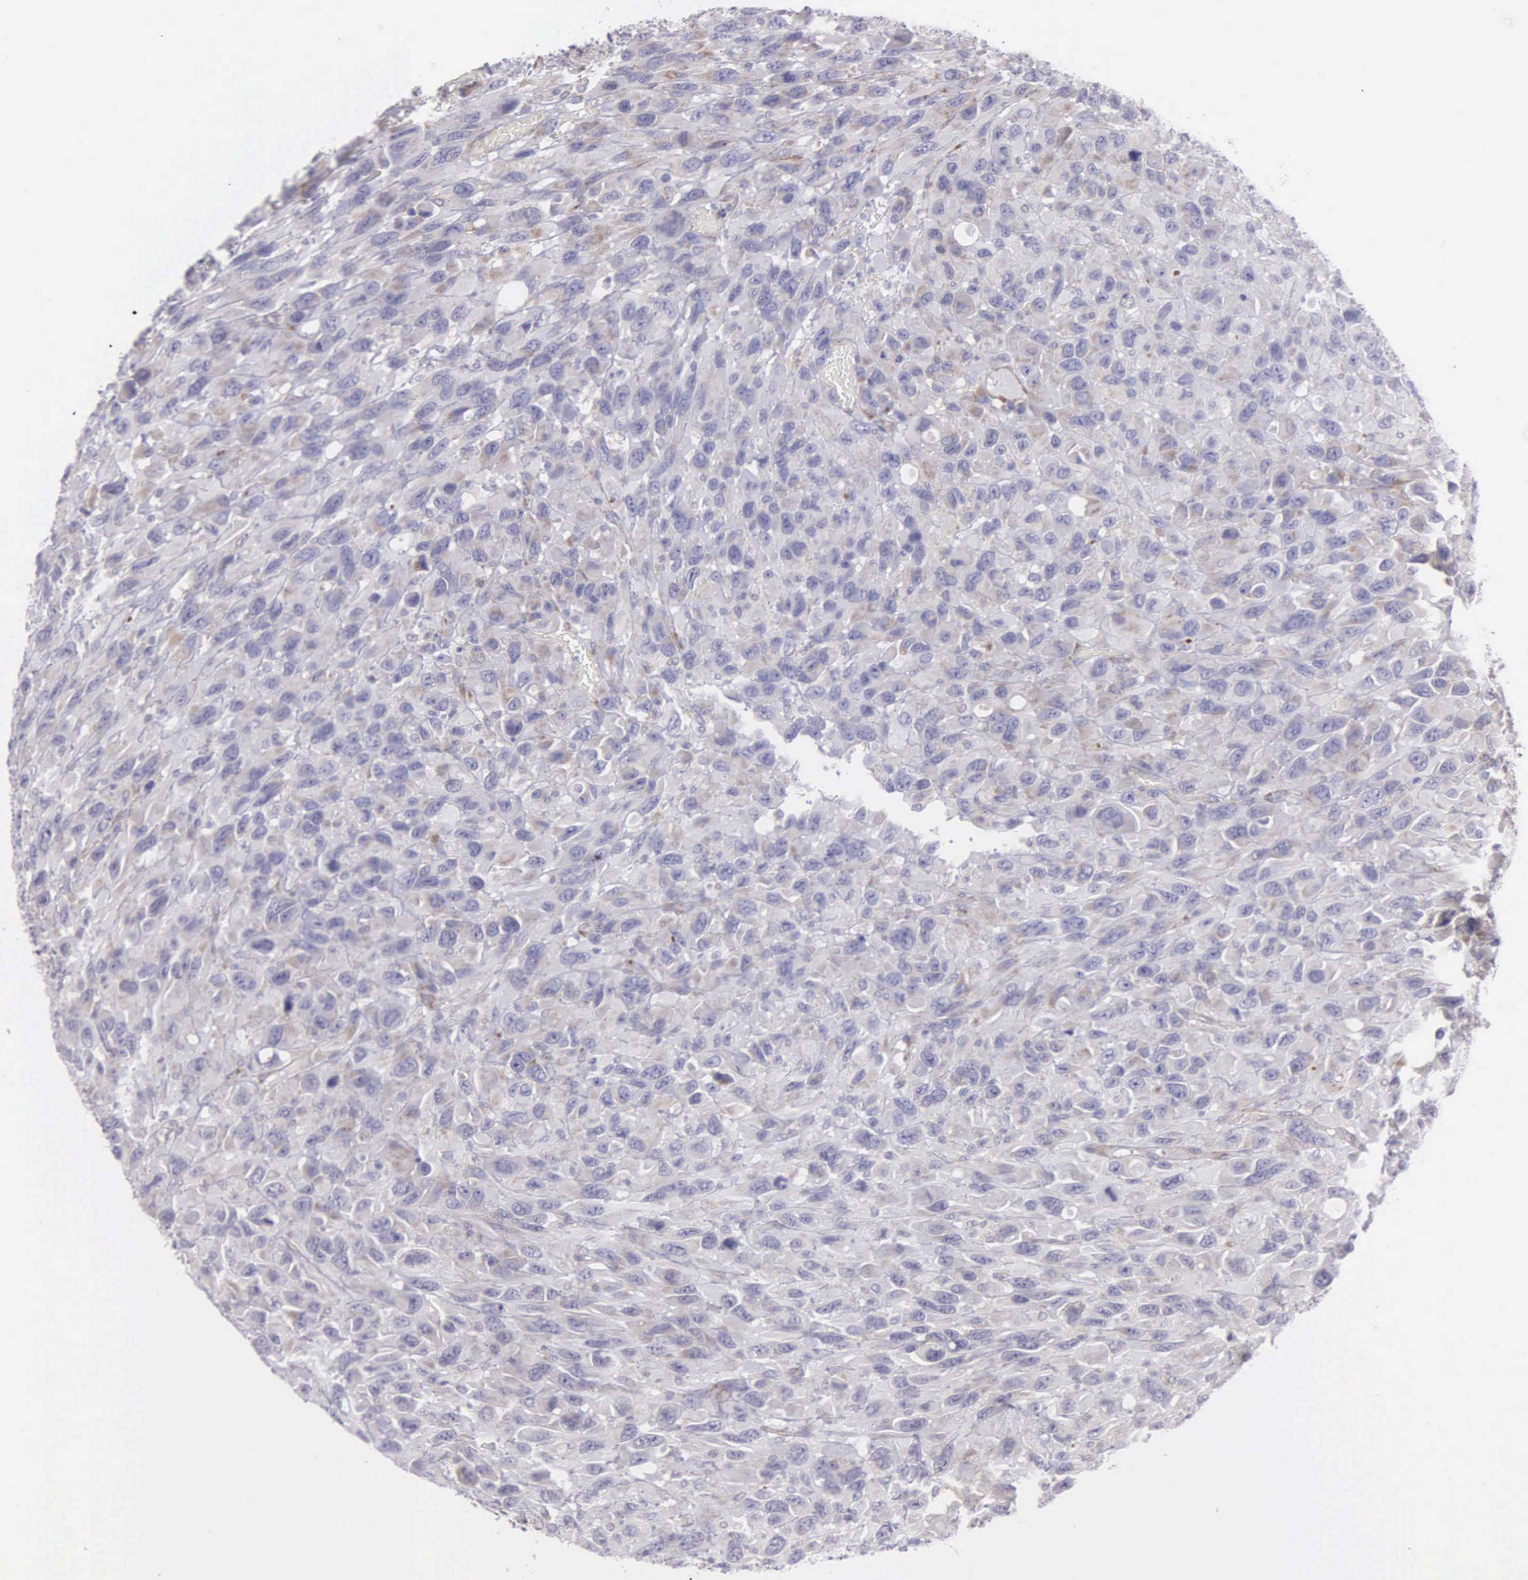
{"staining": {"intensity": "weak", "quantity": "<25%", "location": "cytoplasmic/membranous"}, "tissue": "renal cancer", "cell_type": "Tumor cells", "image_type": "cancer", "snomed": [{"axis": "morphology", "description": "Adenocarcinoma, NOS"}, {"axis": "topography", "description": "Kidney"}], "caption": "Immunohistochemistry (IHC) photomicrograph of neoplastic tissue: renal cancer (adenocarcinoma) stained with DAB displays no significant protein expression in tumor cells.", "gene": "SYNJ2BP", "patient": {"sex": "male", "age": 79}}